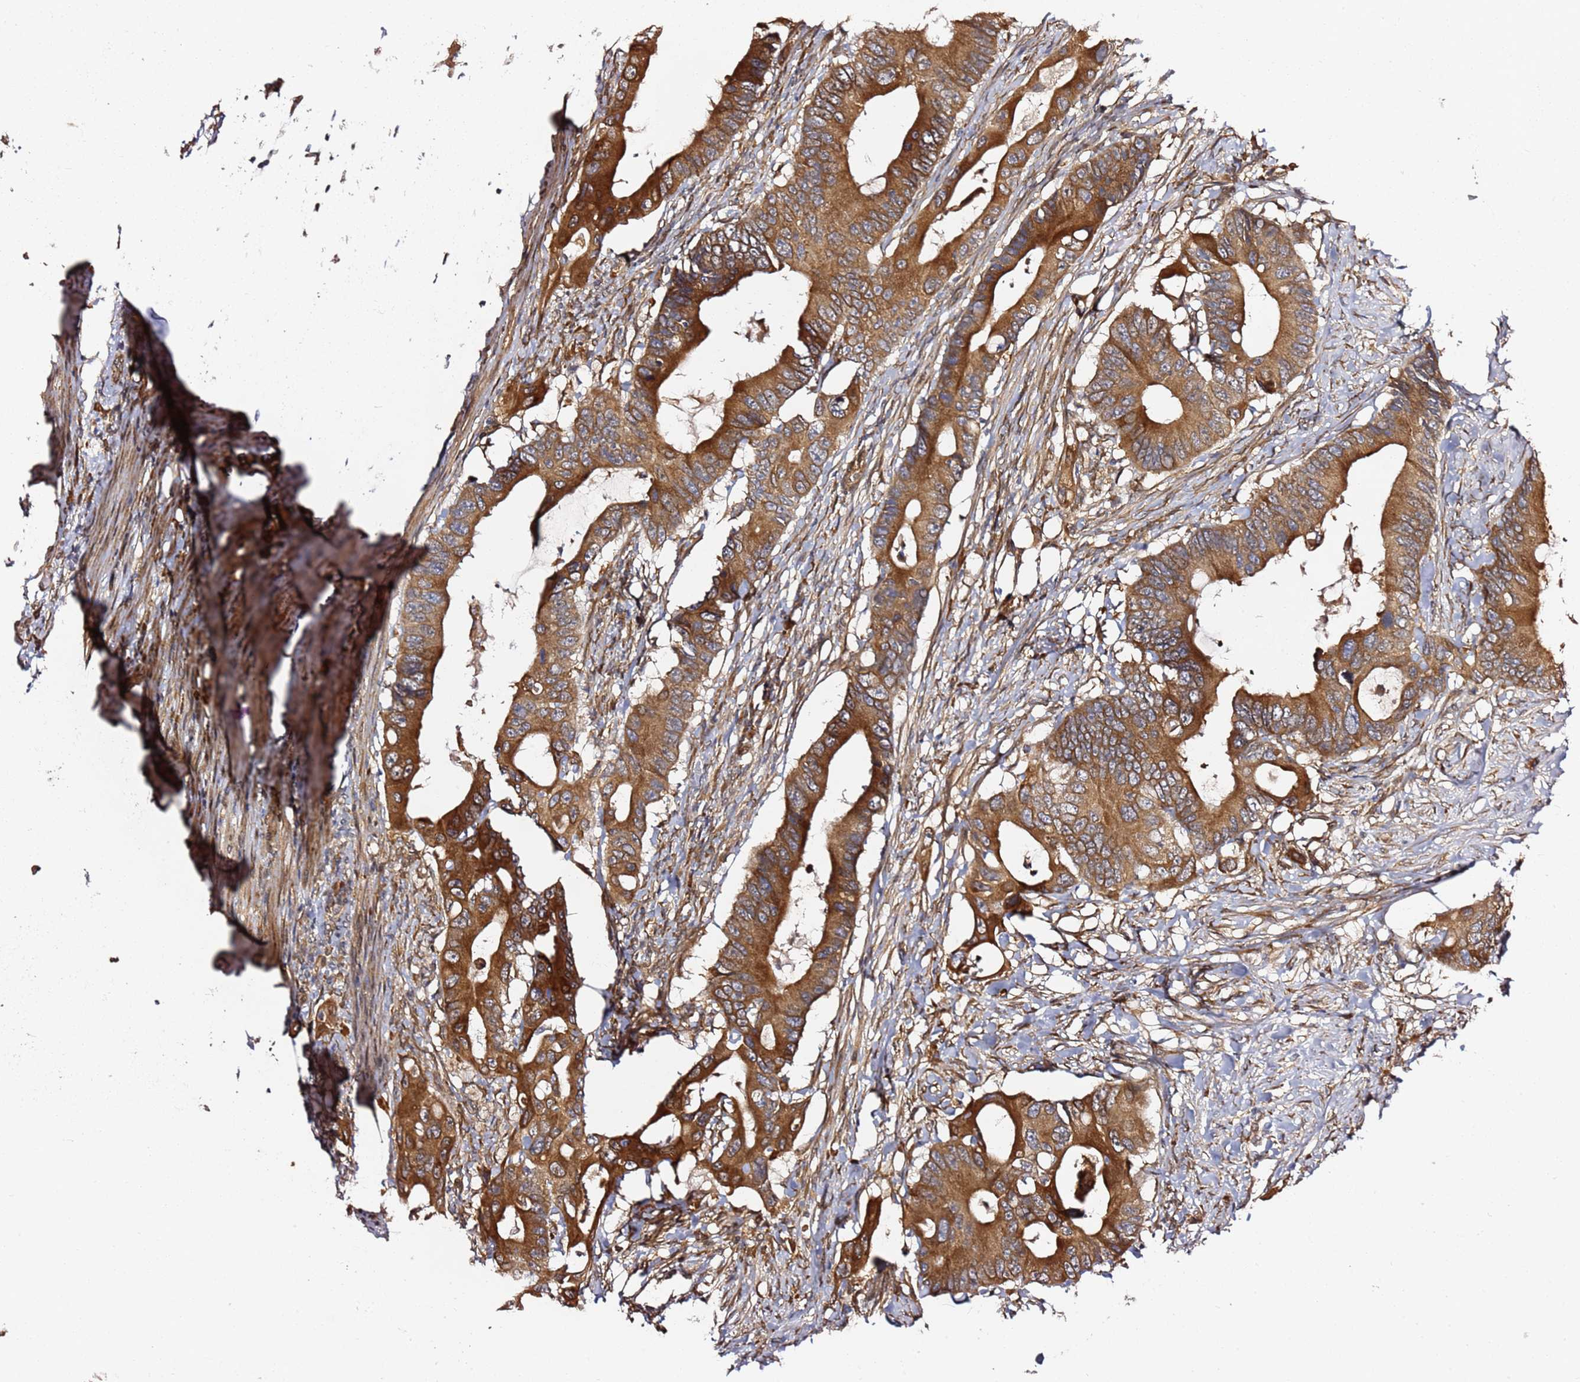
{"staining": {"intensity": "strong", "quantity": ">75%", "location": "cytoplasmic/membranous"}, "tissue": "colorectal cancer", "cell_type": "Tumor cells", "image_type": "cancer", "snomed": [{"axis": "morphology", "description": "Adenocarcinoma, NOS"}, {"axis": "topography", "description": "Colon"}], "caption": "Immunohistochemical staining of colorectal adenocarcinoma demonstrates high levels of strong cytoplasmic/membranous protein positivity in about >75% of tumor cells.", "gene": "PRKAB2", "patient": {"sex": "male", "age": 71}}